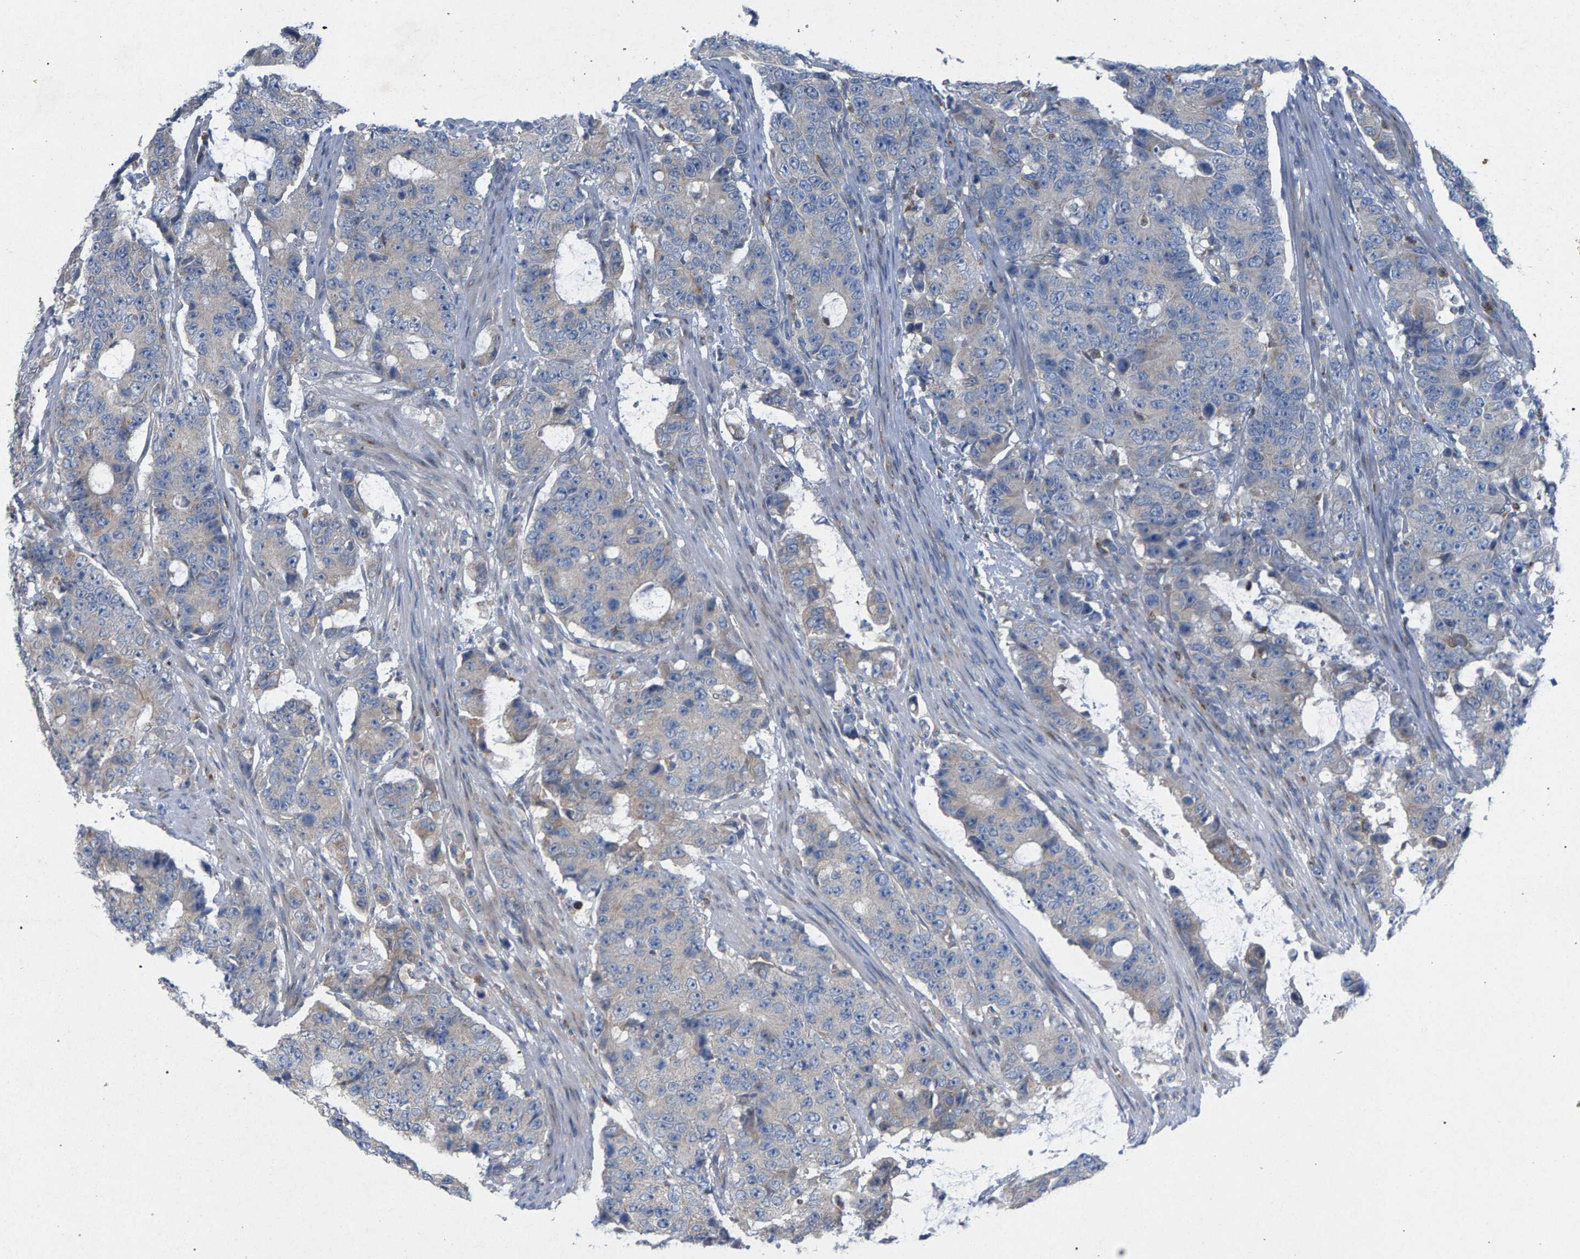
{"staining": {"intensity": "negative", "quantity": "none", "location": "none"}, "tissue": "colorectal cancer", "cell_type": "Tumor cells", "image_type": "cancer", "snomed": [{"axis": "morphology", "description": "Adenocarcinoma, NOS"}, {"axis": "topography", "description": "Colon"}], "caption": "DAB immunohistochemical staining of adenocarcinoma (colorectal) displays no significant expression in tumor cells.", "gene": "MAMDC2", "patient": {"sex": "female", "age": 86}}